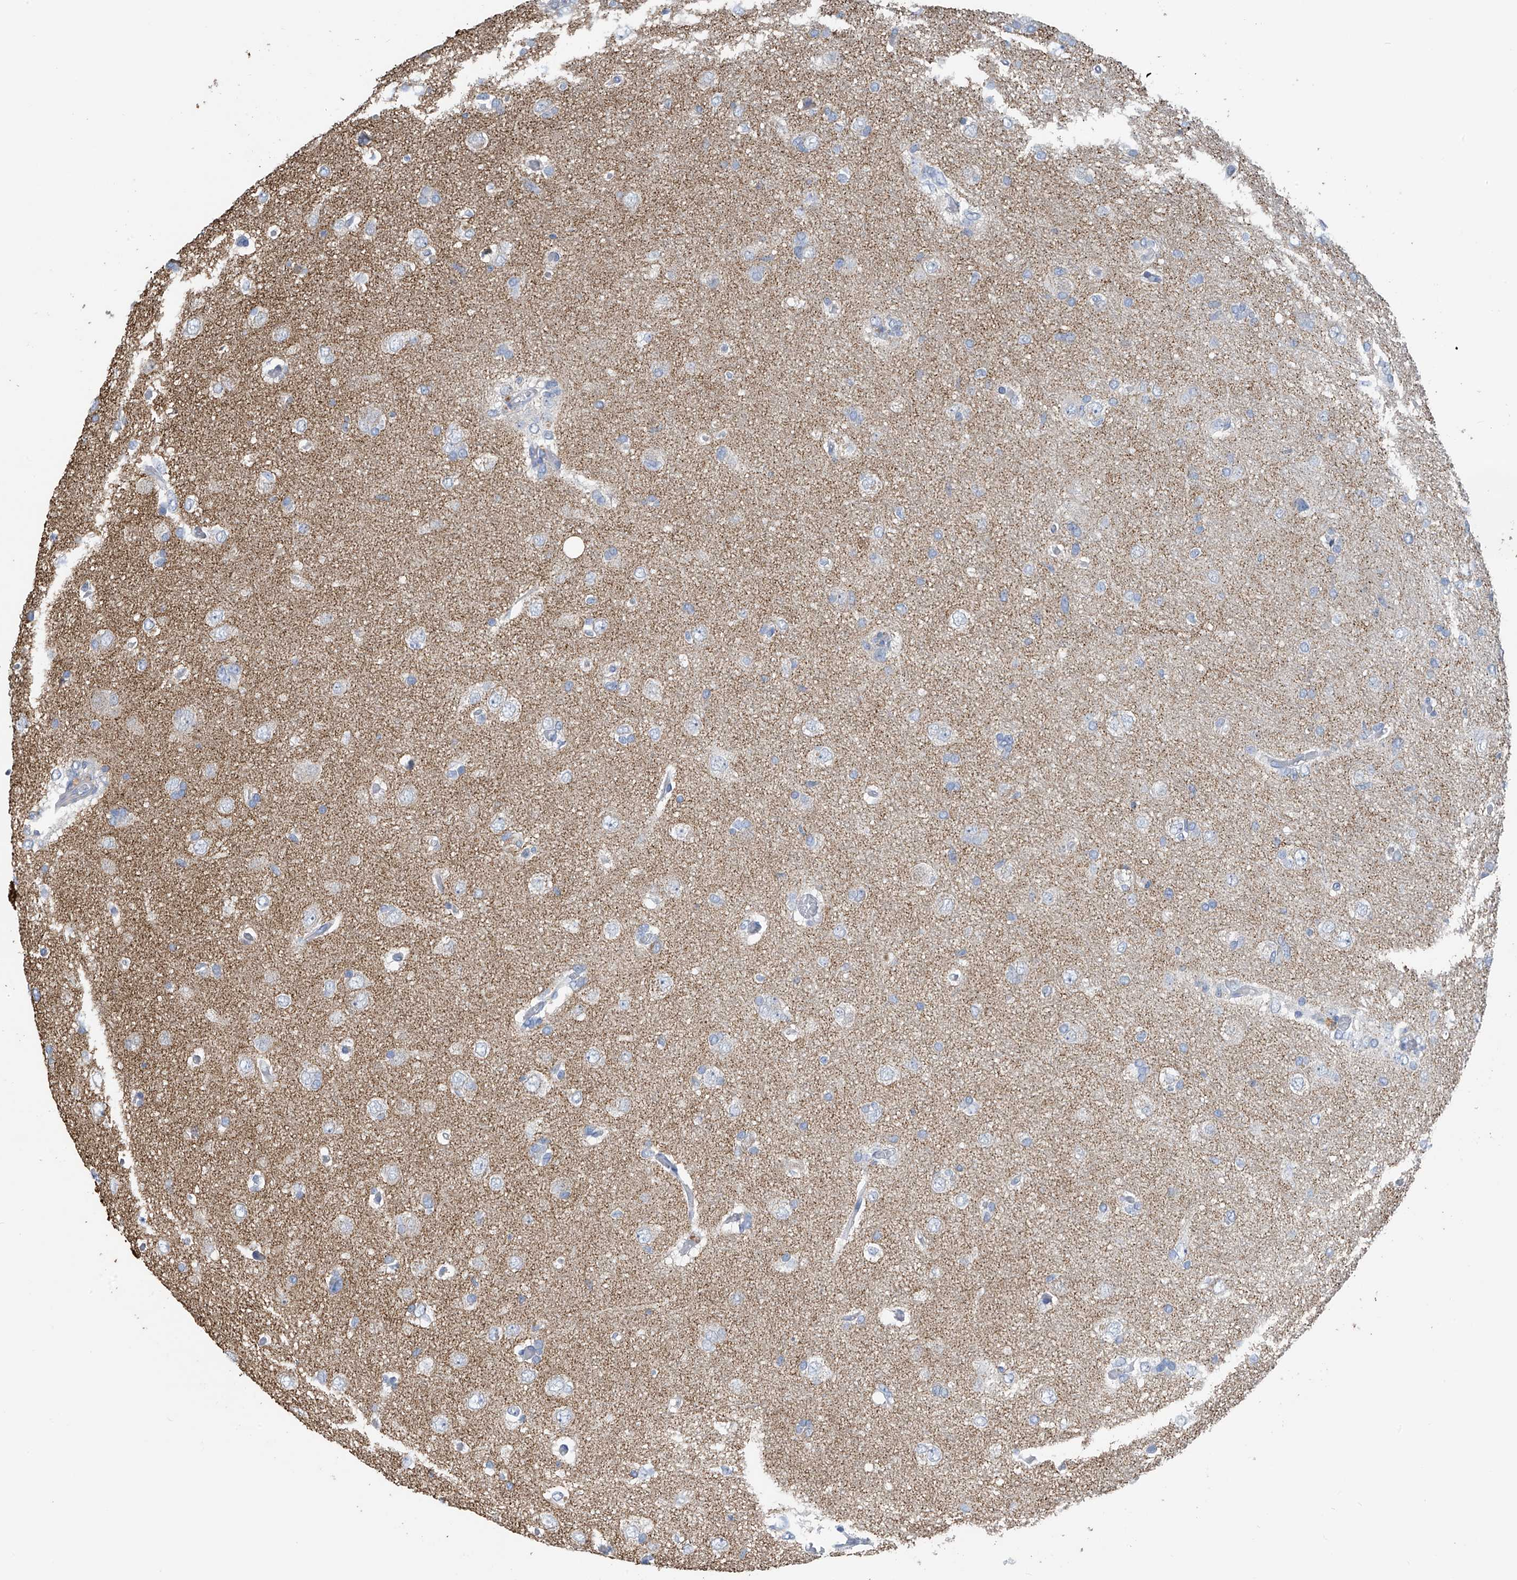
{"staining": {"intensity": "negative", "quantity": "none", "location": "none"}, "tissue": "glioma", "cell_type": "Tumor cells", "image_type": "cancer", "snomed": [{"axis": "morphology", "description": "Glioma, malignant, High grade"}, {"axis": "topography", "description": "Brain"}], "caption": "IHC of glioma shows no expression in tumor cells. (Brightfield microscopy of DAB immunohistochemistry at high magnification).", "gene": "SYN3", "patient": {"sex": "female", "age": 59}}